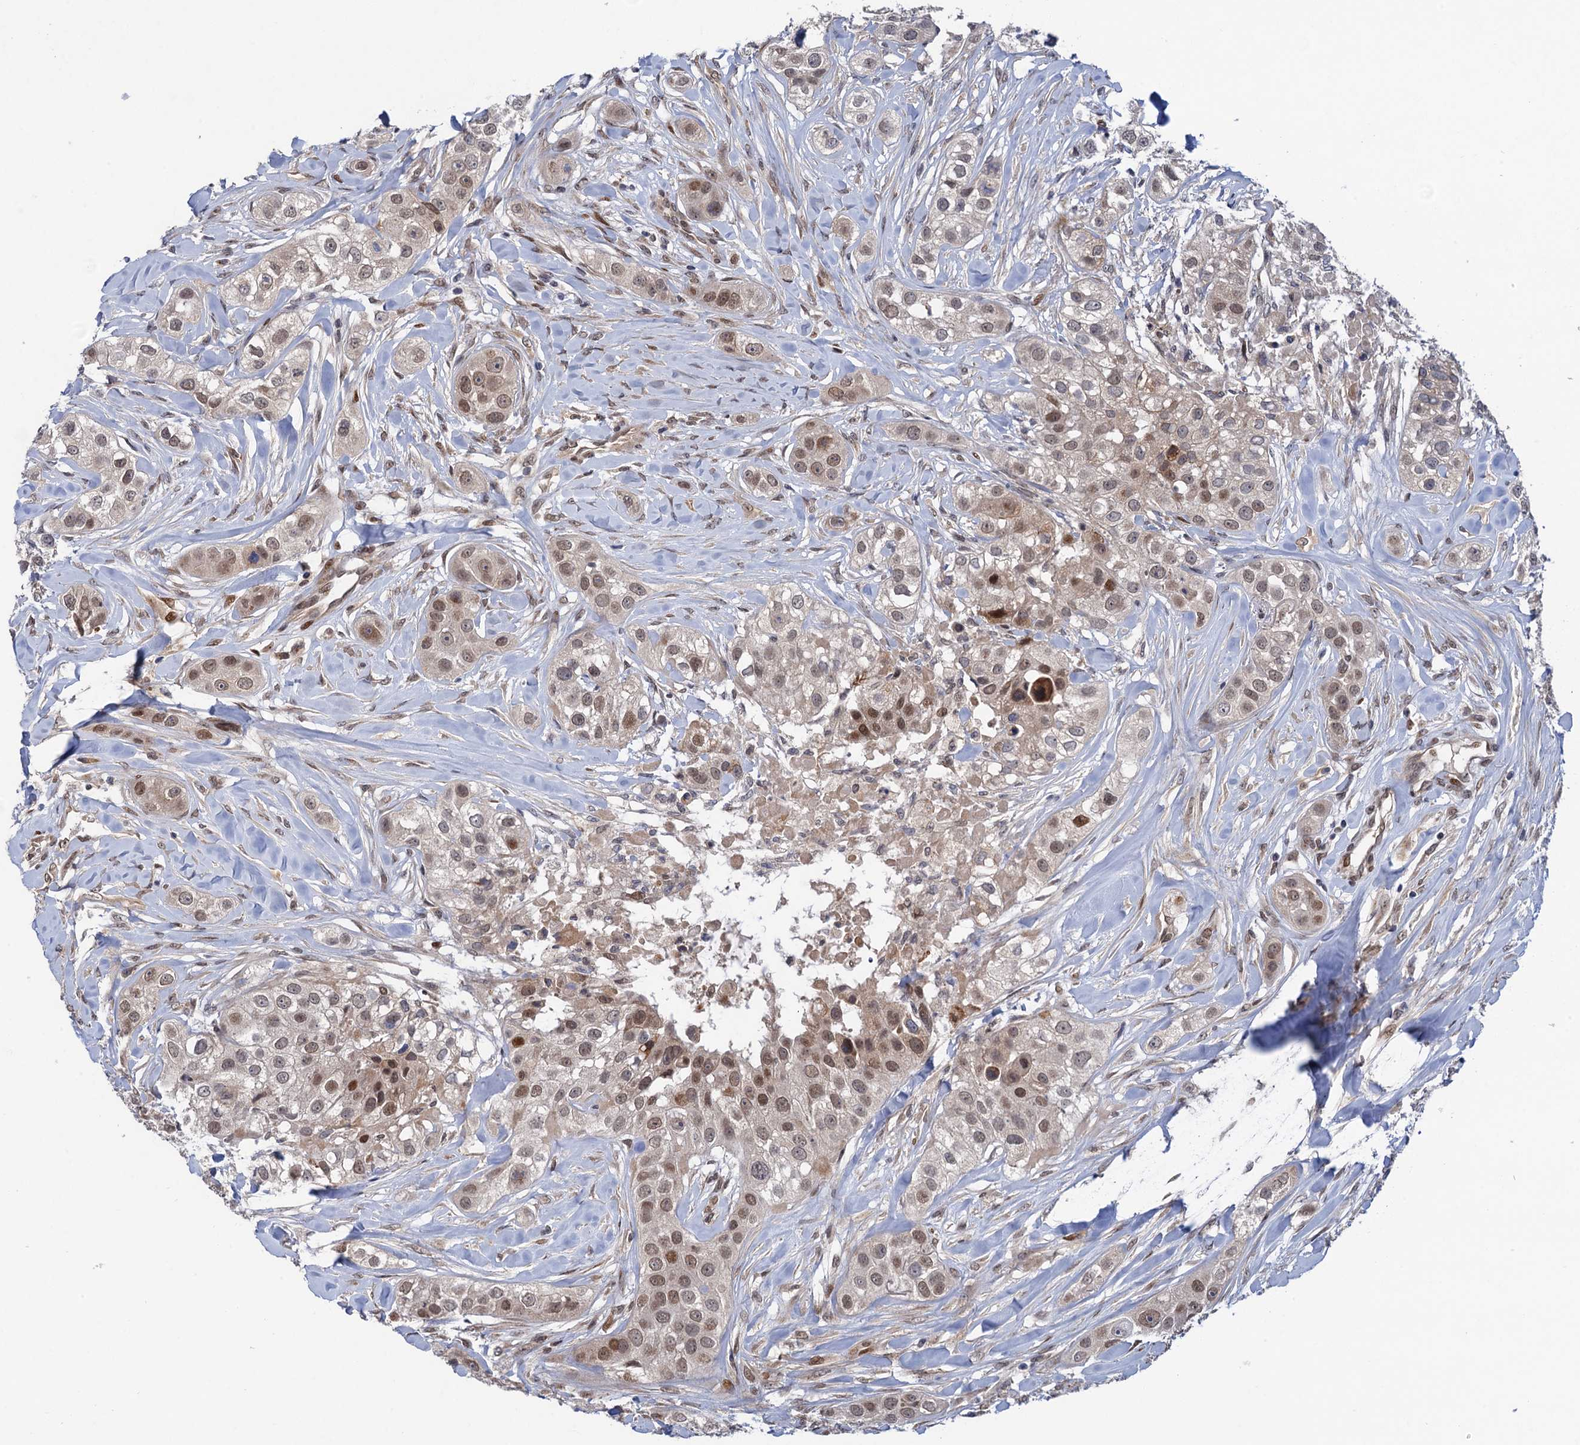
{"staining": {"intensity": "moderate", "quantity": ">75%", "location": "nuclear"}, "tissue": "head and neck cancer", "cell_type": "Tumor cells", "image_type": "cancer", "snomed": [{"axis": "morphology", "description": "Normal tissue, NOS"}, {"axis": "morphology", "description": "Squamous cell carcinoma, NOS"}, {"axis": "topography", "description": "Skeletal muscle"}, {"axis": "topography", "description": "Head-Neck"}], "caption": "A high-resolution micrograph shows immunohistochemistry staining of head and neck squamous cell carcinoma, which displays moderate nuclear expression in approximately >75% of tumor cells.", "gene": "NEK8", "patient": {"sex": "male", "age": 51}}